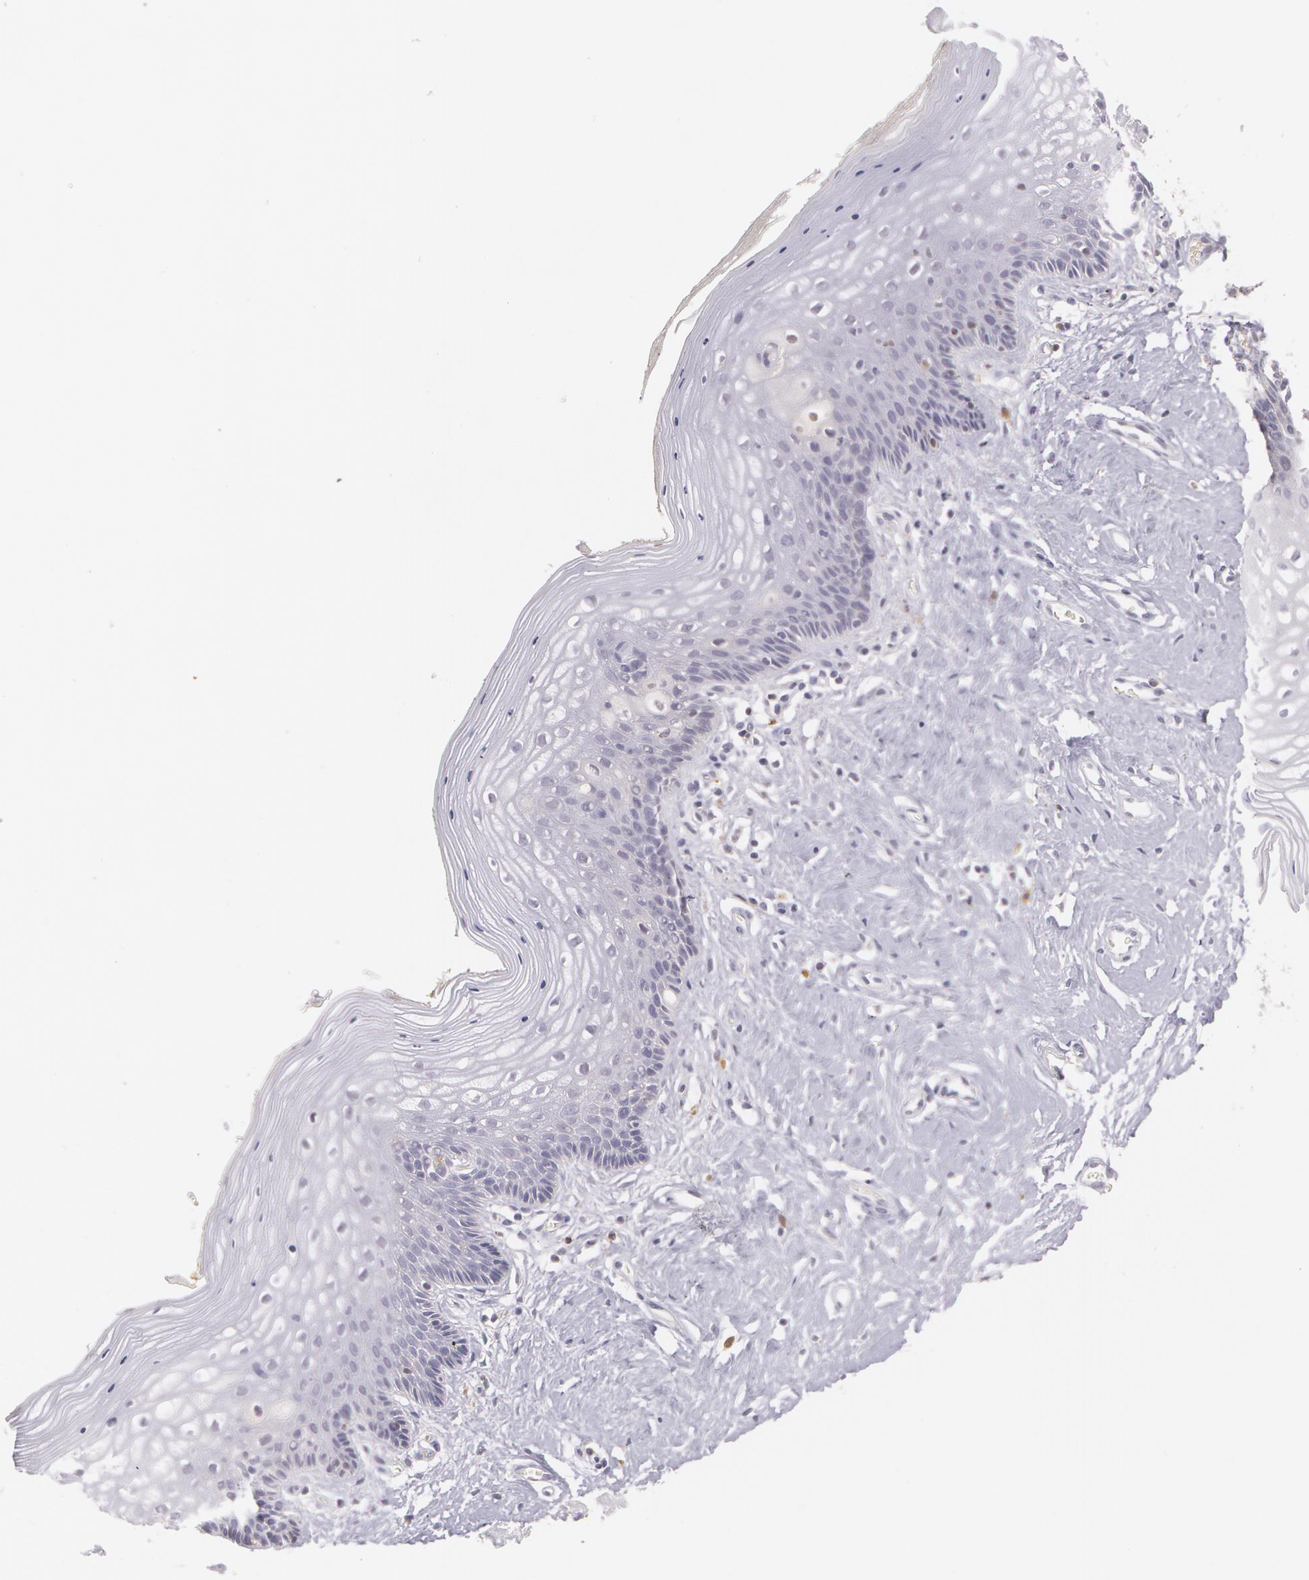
{"staining": {"intensity": "negative", "quantity": "none", "location": "none"}, "tissue": "vagina", "cell_type": "Squamous epithelial cells", "image_type": "normal", "snomed": [{"axis": "morphology", "description": "Normal tissue, NOS"}, {"axis": "topography", "description": "Vagina"}], "caption": "Micrograph shows no protein expression in squamous epithelial cells of normal vagina. Brightfield microscopy of IHC stained with DAB (3,3'-diaminobenzidine) (brown) and hematoxylin (blue), captured at high magnification.", "gene": "LBP", "patient": {"sex": "female", "age": 46}}